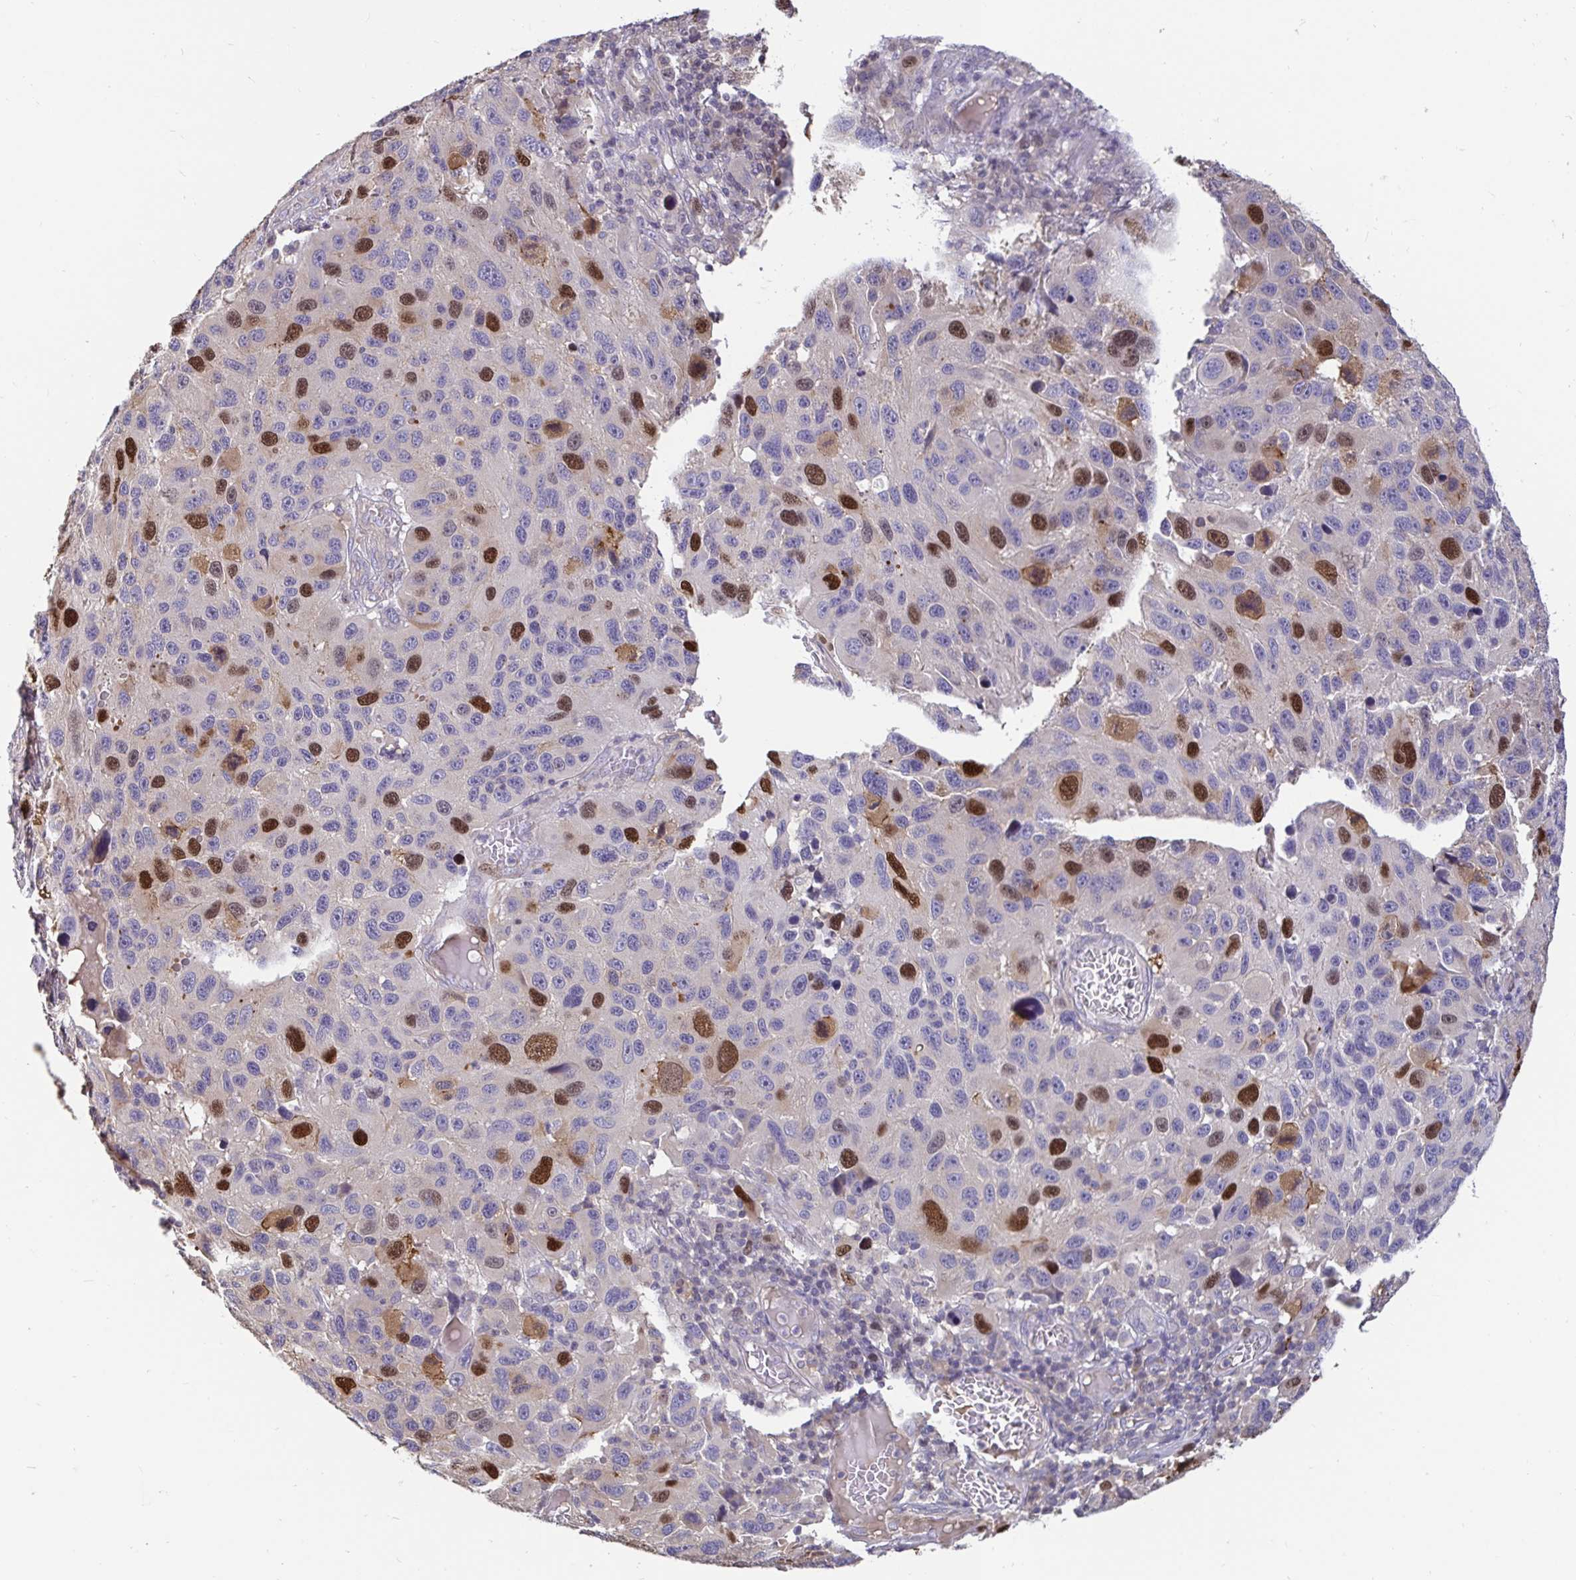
{"staining": {"intensity": "strong", "quantity": "<25%", "location": "nuclear"}, "tissue": "melanoma", "cell_type": "Tumor cells", "image_type": "cancer", "snomed": [{"axis": "morphology", "description": "Malignant melanoma, NOS"}, {"axis": "topography", "description": "Skin"}], "caption": "Protein expression analysis of human melanoma reveals strong nuclear staining in about <25% of tumor cells. (Stains: DAB (3,3'-diaminobenzidine) in brown, nuclei in blue, Microscopy: brightfield microscopy at high magnification).", "gene": "ANLN", "patient": {"sex": "male", "age": 53}}